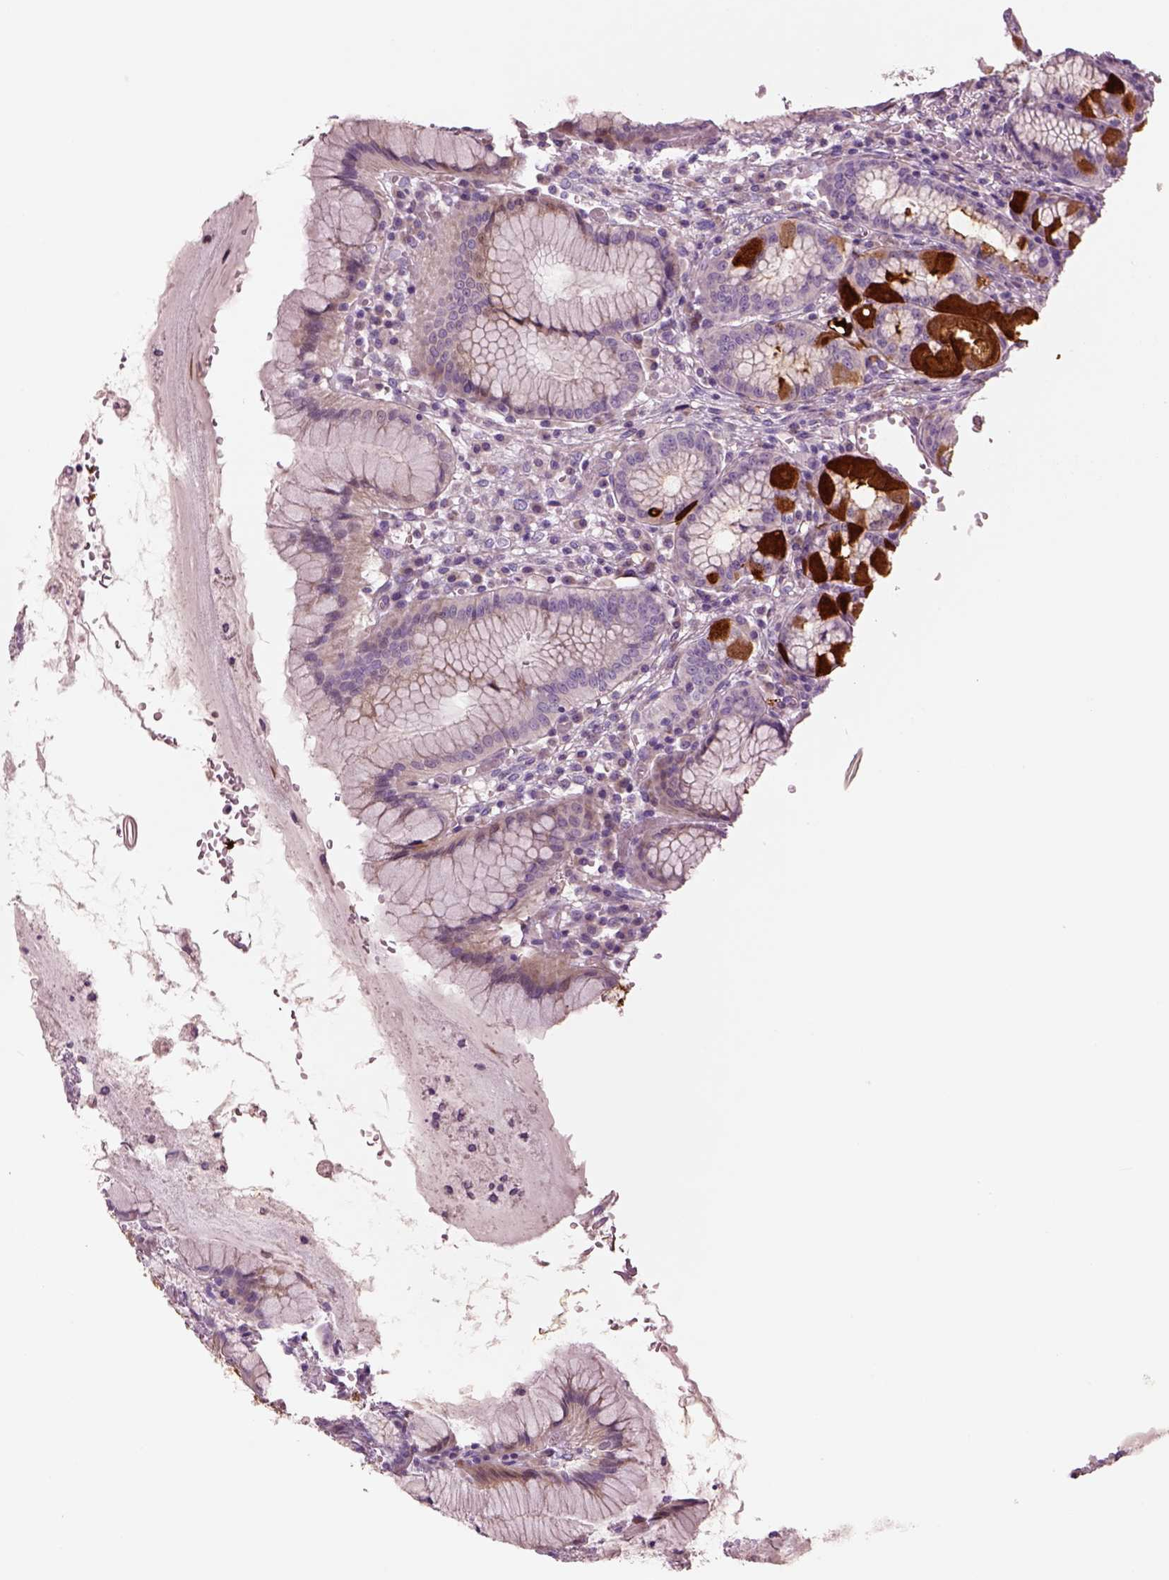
{"staining": {"intensity": "strong", "quantity": "<25%", "location": "cytoplasmic/membranous"}, "tissue": "stomach", "cell_type": "Glandular cells", "image_type": "normal", "snomed": [{"axis": "morphology", "description": "Normal tissue, NOS"}, {"axis": "topography", "description": "Stomach"}], "caption": "A medium amount of strong cytoplasmic/membranous positivity is identified in approximately <25% of glandular cells in benign stomach. The protein is stained brown, and the nuclei are stained in blue (DAB IHC with brightfield microscopy, high magnification).", "gene": "PLPP7", "patient": {"sex": "male", "age": 55}}